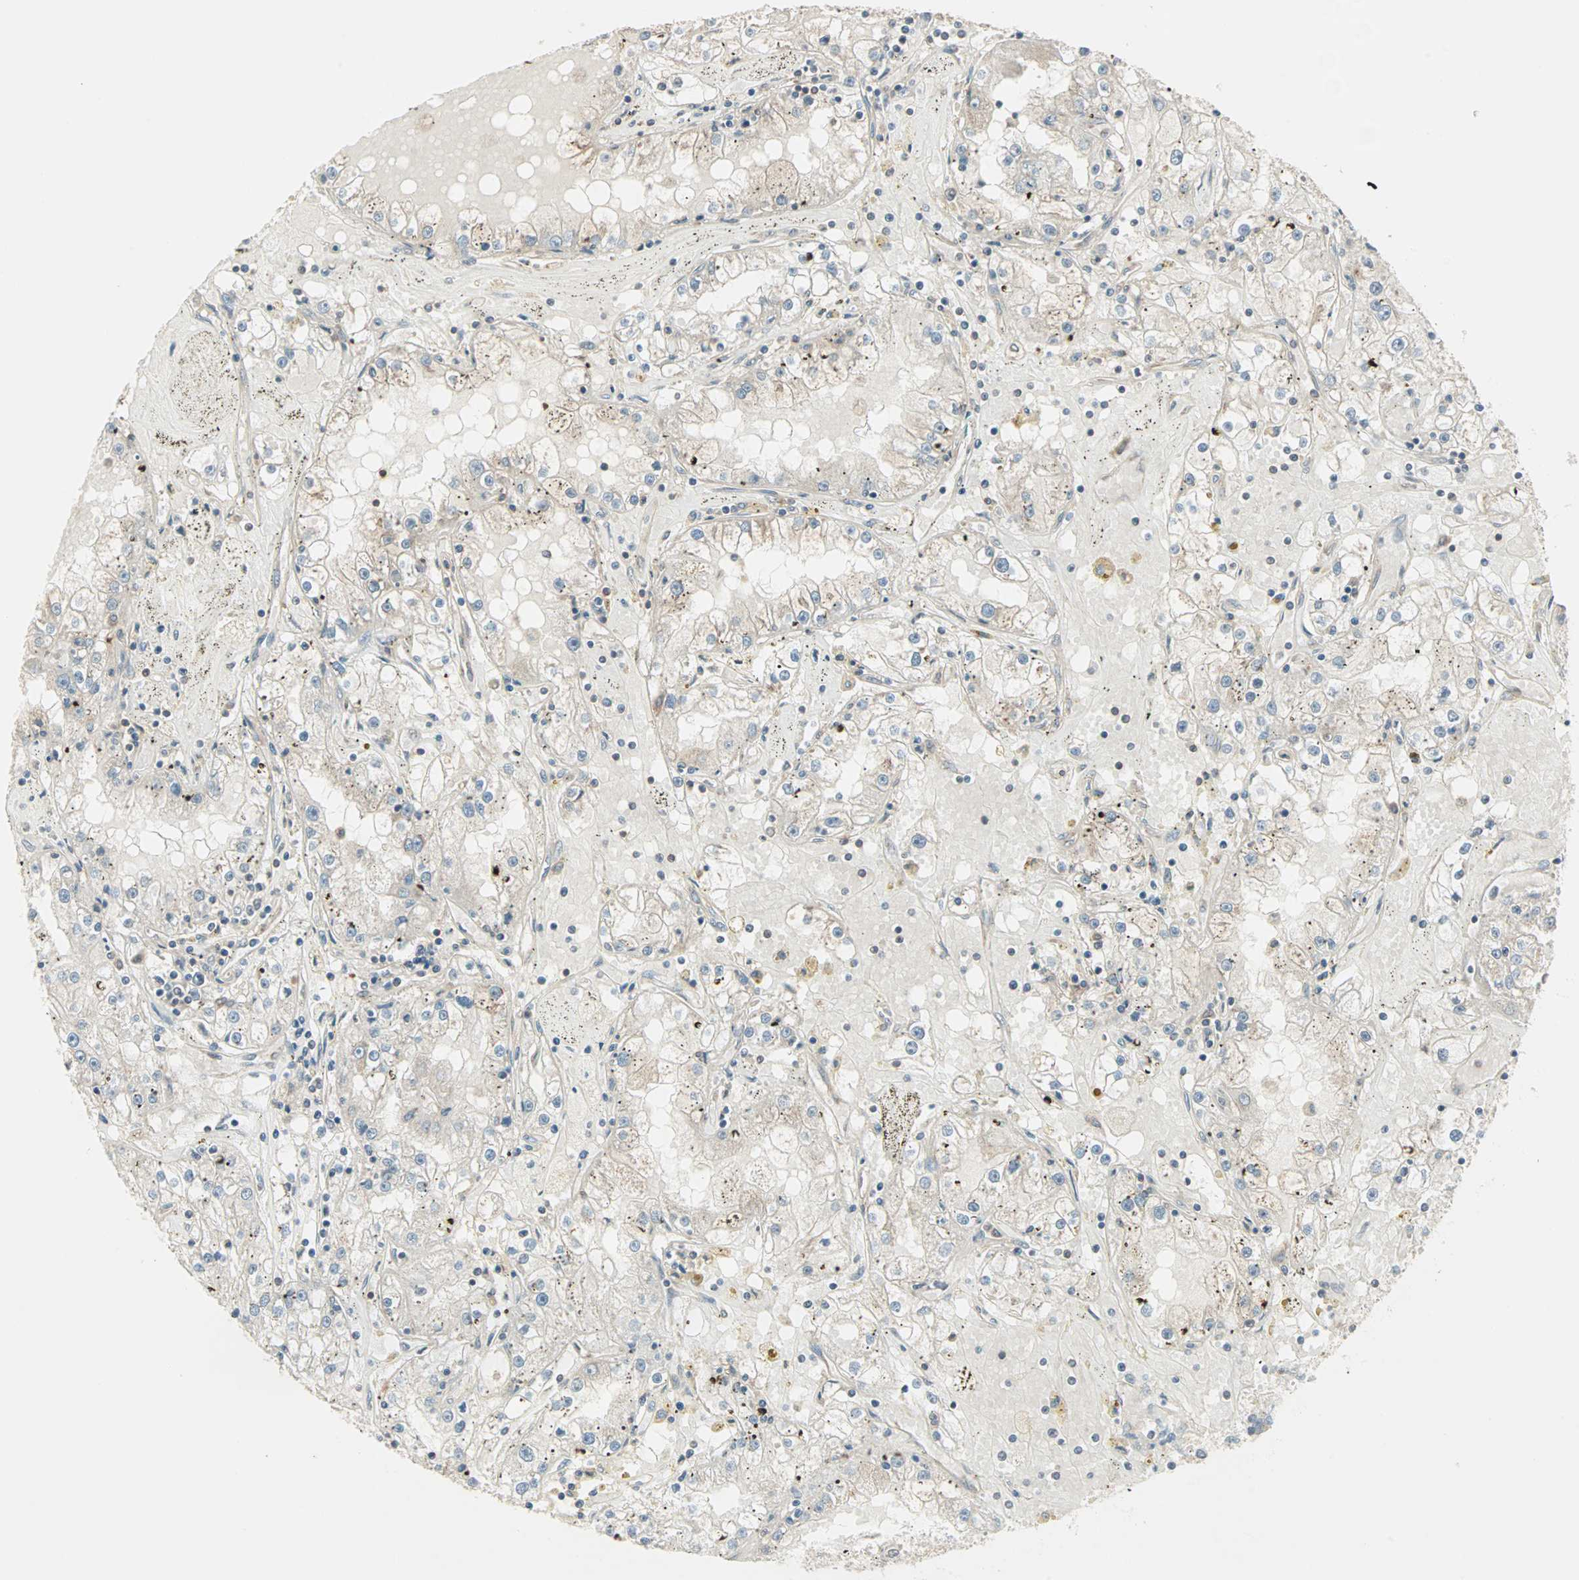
{"staining": {"intensity": "weak", "quantity": "25%-75%", "location": "cytoplasmic/membranous"}, "tissue": "renal cancer", "cell_type": "Tumor cells", "image_type": "cancer", "snomed": [{"axis": "morphology", "description": "Adenocarcinoma, NOS"}, {"axis": "topography", "description": "Kidney"}], "caption": "Human renal cancer (adenocarcinoma) stained for a protein (brown) reveals weak cytoplasmic/membranous positive positivity in approximately 25%-75% of tumor cells.", "gene": "ZFP36", "patient": {"sex": "male", "age": 56}}